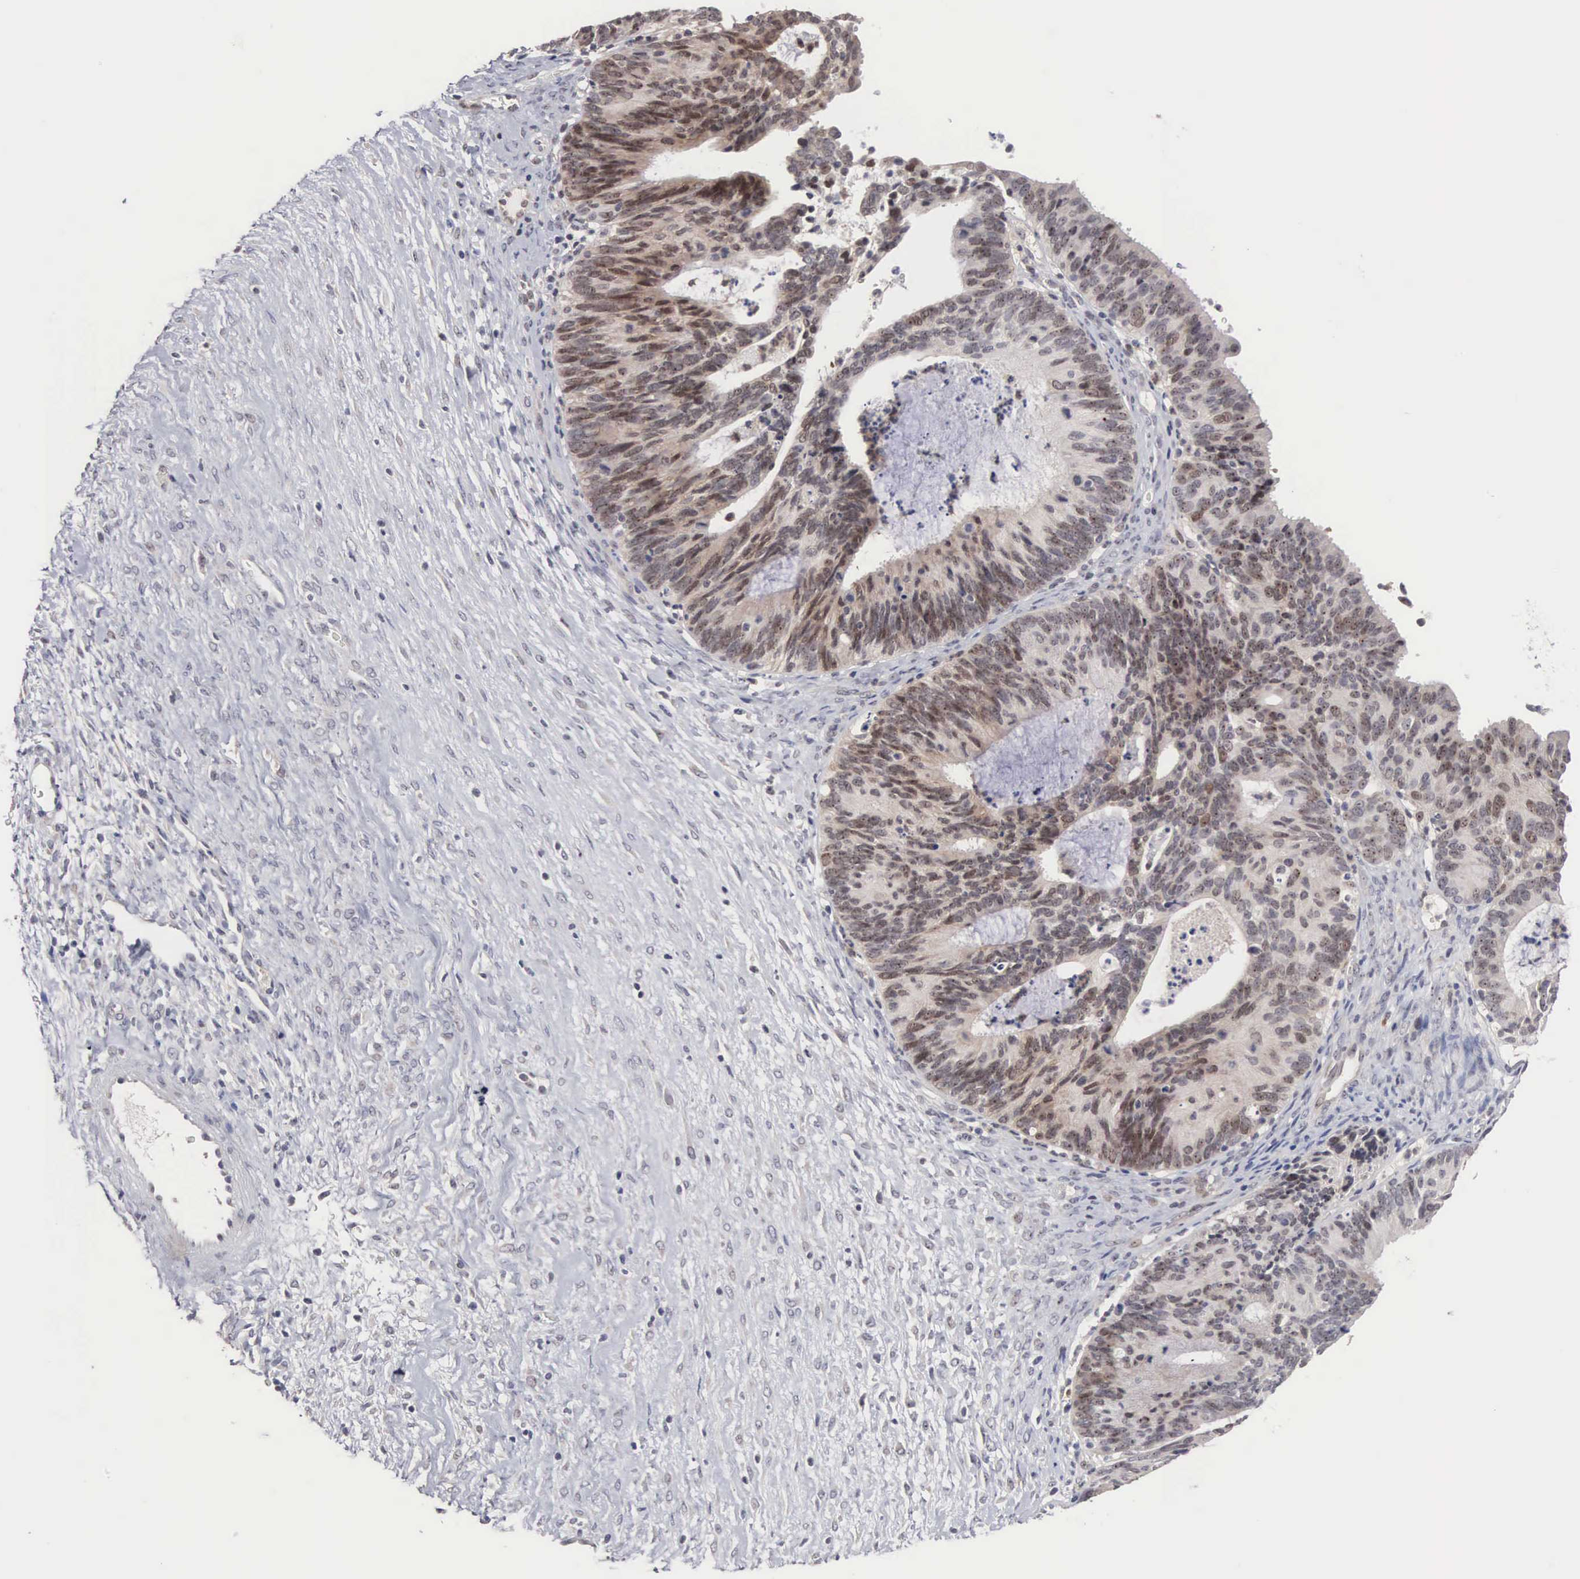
{"staining": {"intensity": "weak", "quantity": "25%-75%", "location": "nuclear"}, "tissue": "ovarian cancer", "cell_type": "Tumor cells", "image_type": "cancer", "snomed": [{"axis": "morphology", "description": "Carcinoma, endometroid"}, {"axis": "topography", "description": "Ovary"}], "caption": "The histopathology image displays staining of ovarian endometroid carcinoma, revealing weak nuclear protein expression (brown color) within tumor cells. (DAB (3,3'-diaminobenzidine) = brown stain, brightfield microscopy at high magnification).", "gene": "ACOT4", "patient": {"sex": "female", "age": 52}}